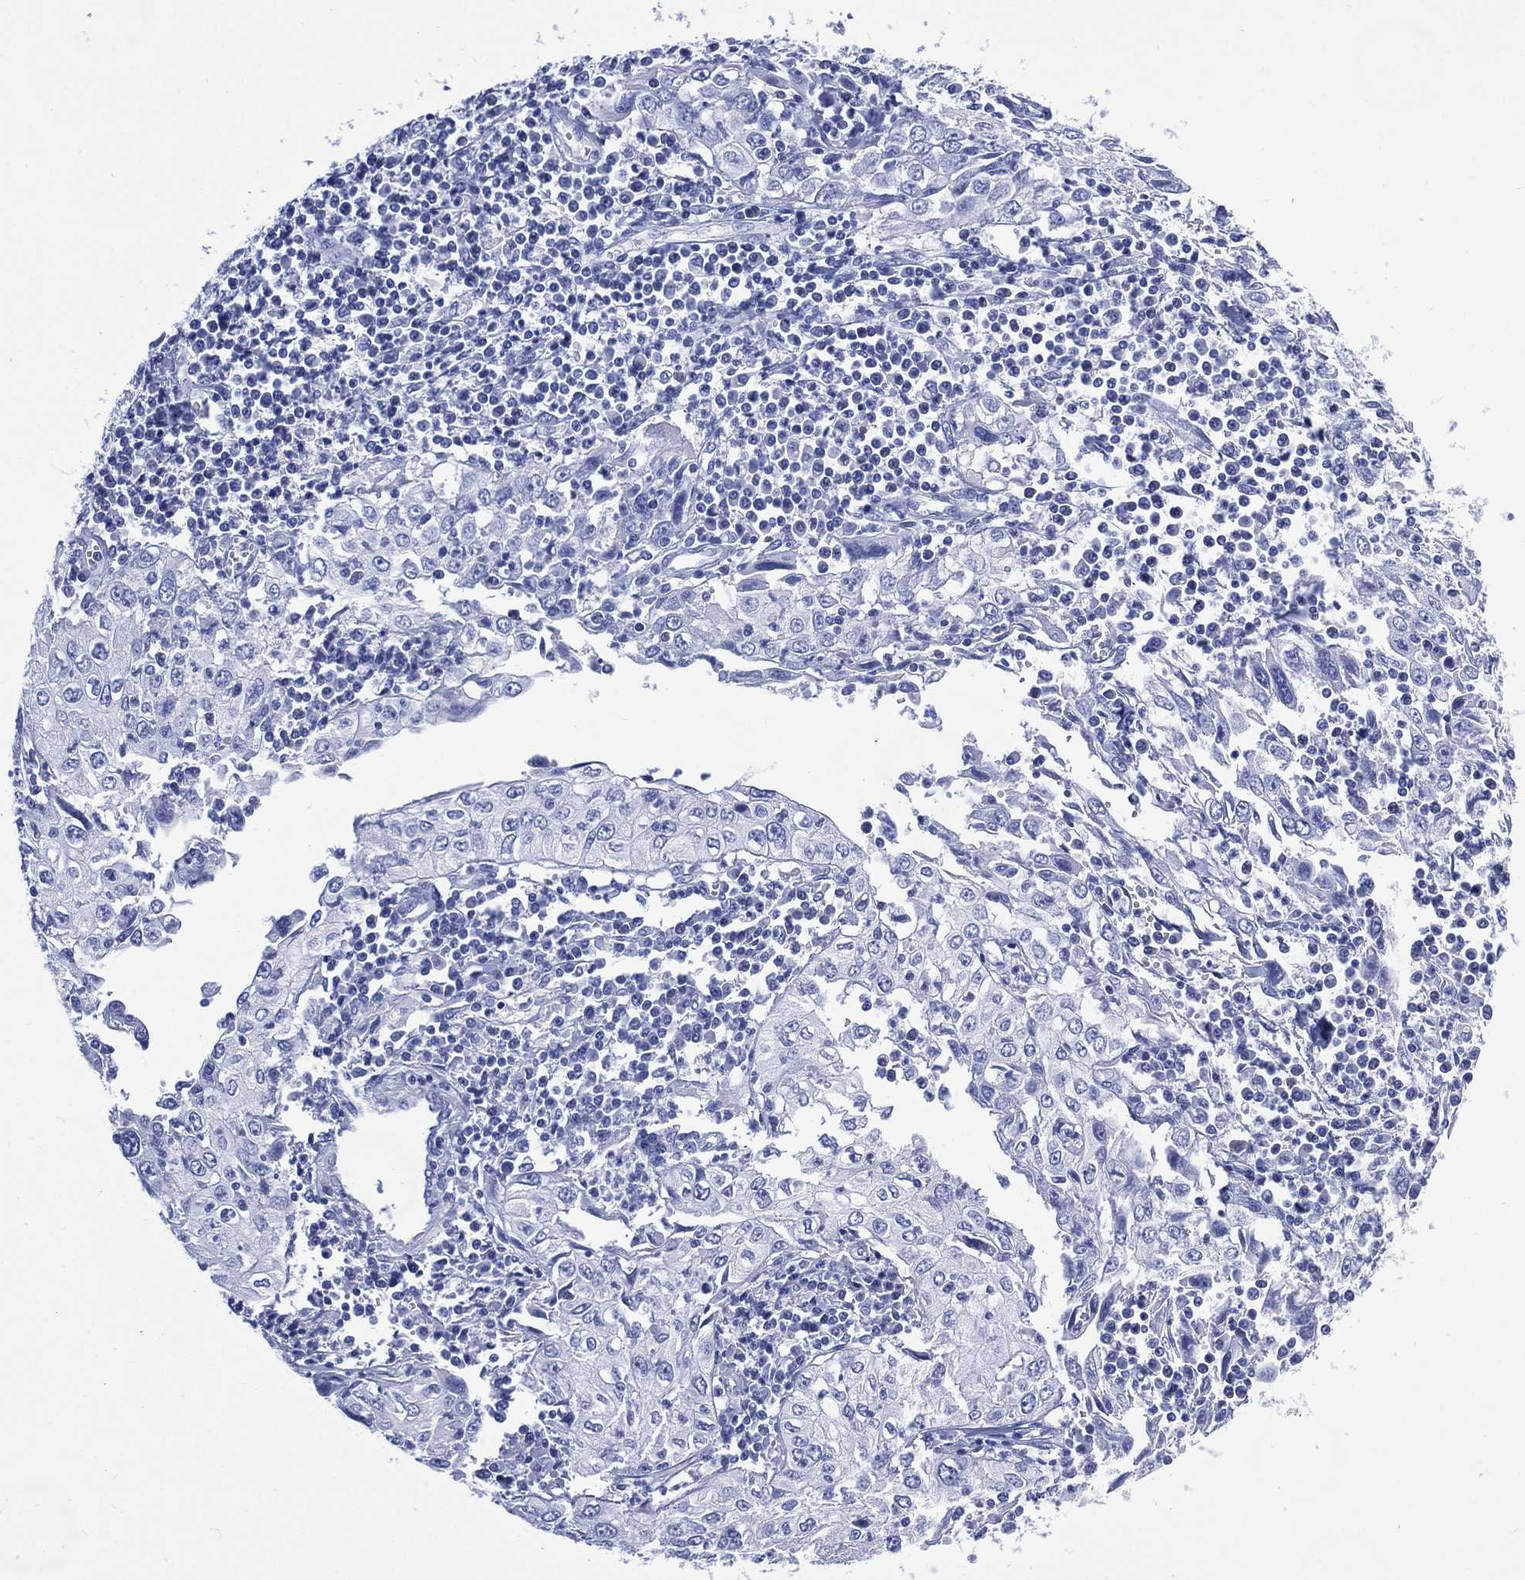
{"staining": {"intensity": "negative", "quantity": "none", "location": "none"}, "tissue": "cervical cancer", "cell_type": "Tumor cells", "image_type": "cancer", "snomed": [{"axis": "morphology", "description": "Squamous cell carcinoma, NOS"}, {"axis": "topography", "description": "Cervix"}], "caption": "Immunohistochemical staining of human squamous cell carcinoma (cervical) demonstrates no significant expression in tumor cells. (DAB (3,3'-diaminobenzidine) IHC visualized using brightfield microscopy, high magnification).", "gene": "SHCBP1L", "patient": {"sex": "female", "age": 24}}